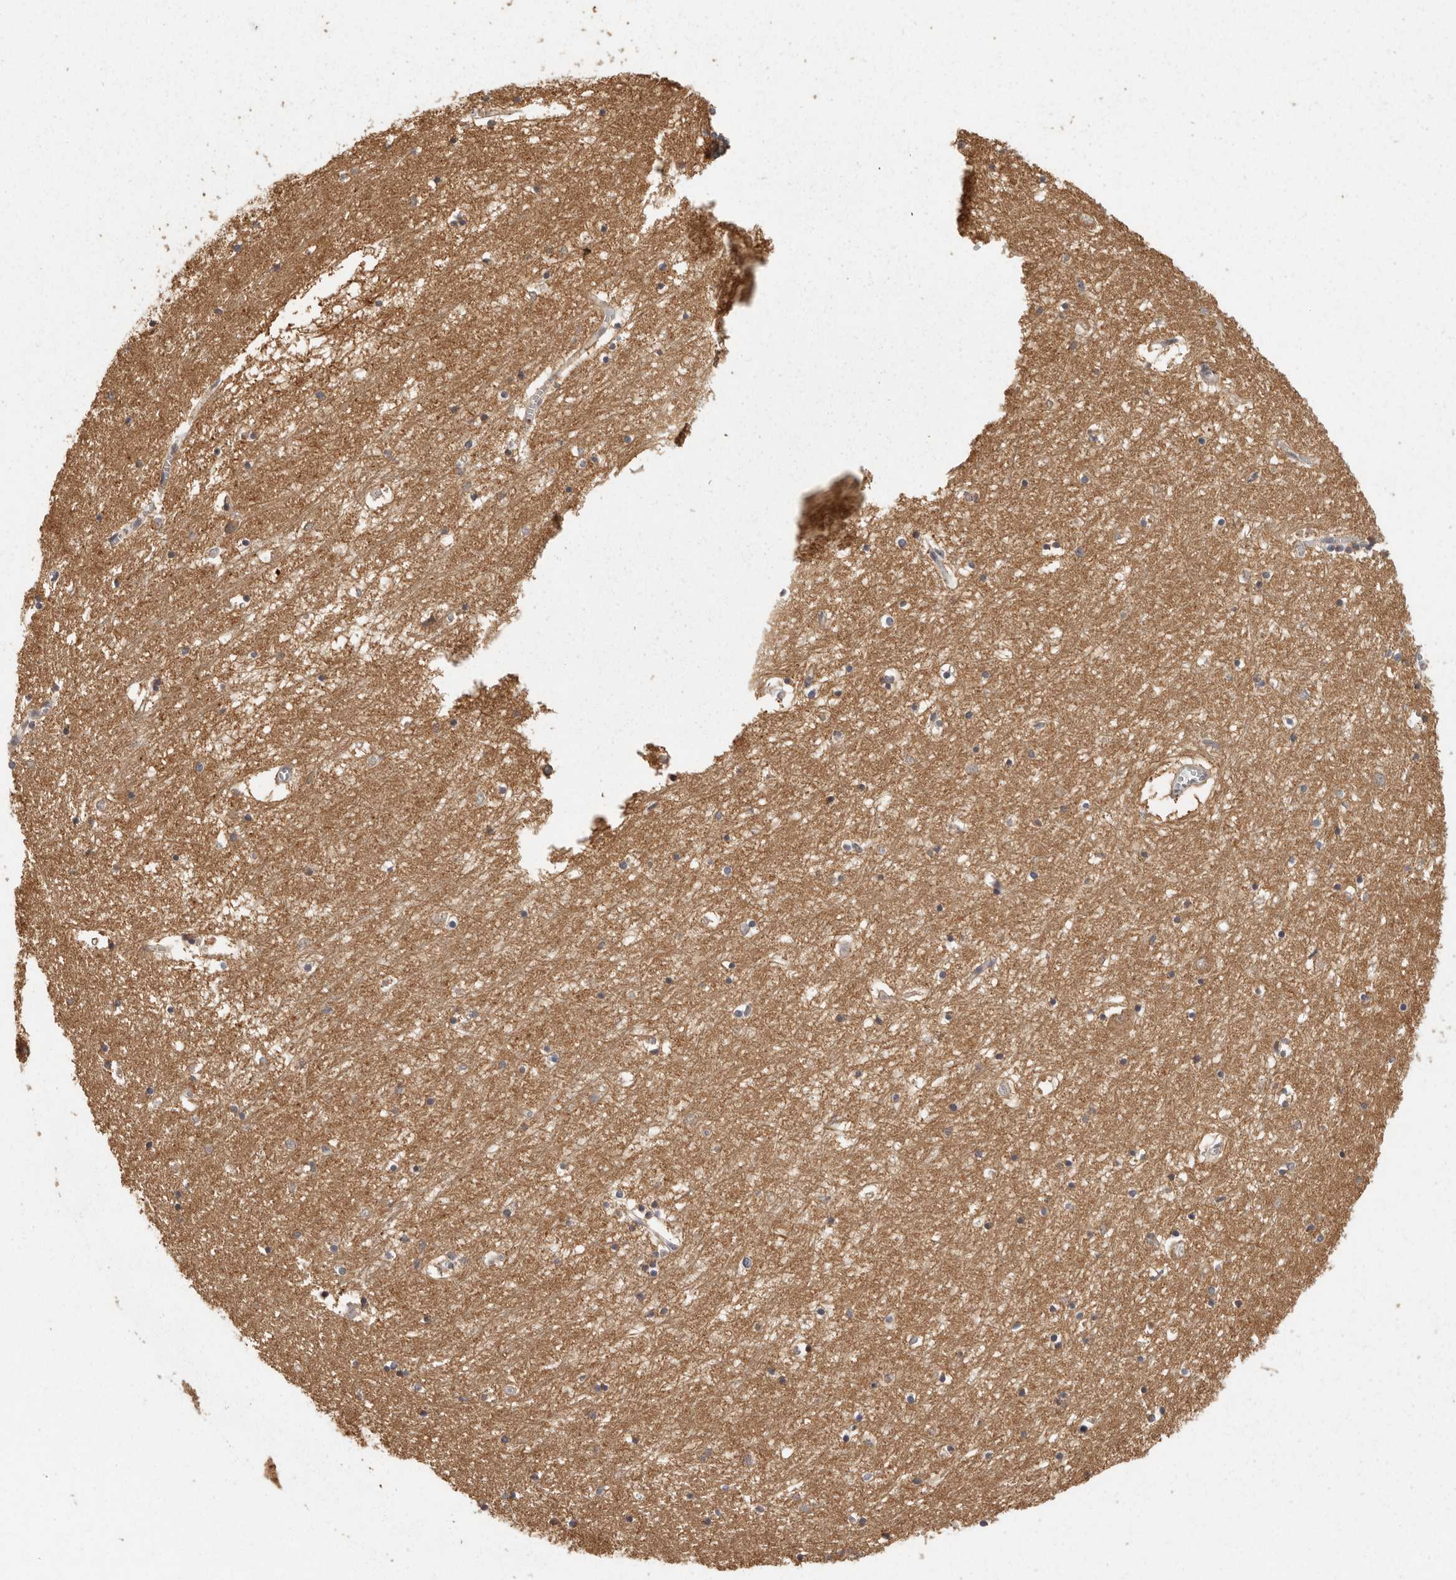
{"staining": {"intensity": "moderate", "quantity": "25%-75%", "location": "cytoplasmic/membranous"}, "tissue": "hippocampus", "cell_type": "Glial cells", "image_type": "normal", "snomed": [{"axis": "morphology", "description": "Normal tissue, NOS"}, {"axis": "topography", "description": "Hippocampus"}], "caption": "Protein analysis of benign hippocampus demonstrates moderate cytoplasmic/membranous staining in approximately 25%-75% of glial cells. The staining is performed using DAB brown chromogen to label protein expression. The nuclei are counter-stained blue using hematoxylin.", "gene": "BAIAP2", "patient": {"sex": "male", "age": 70}}